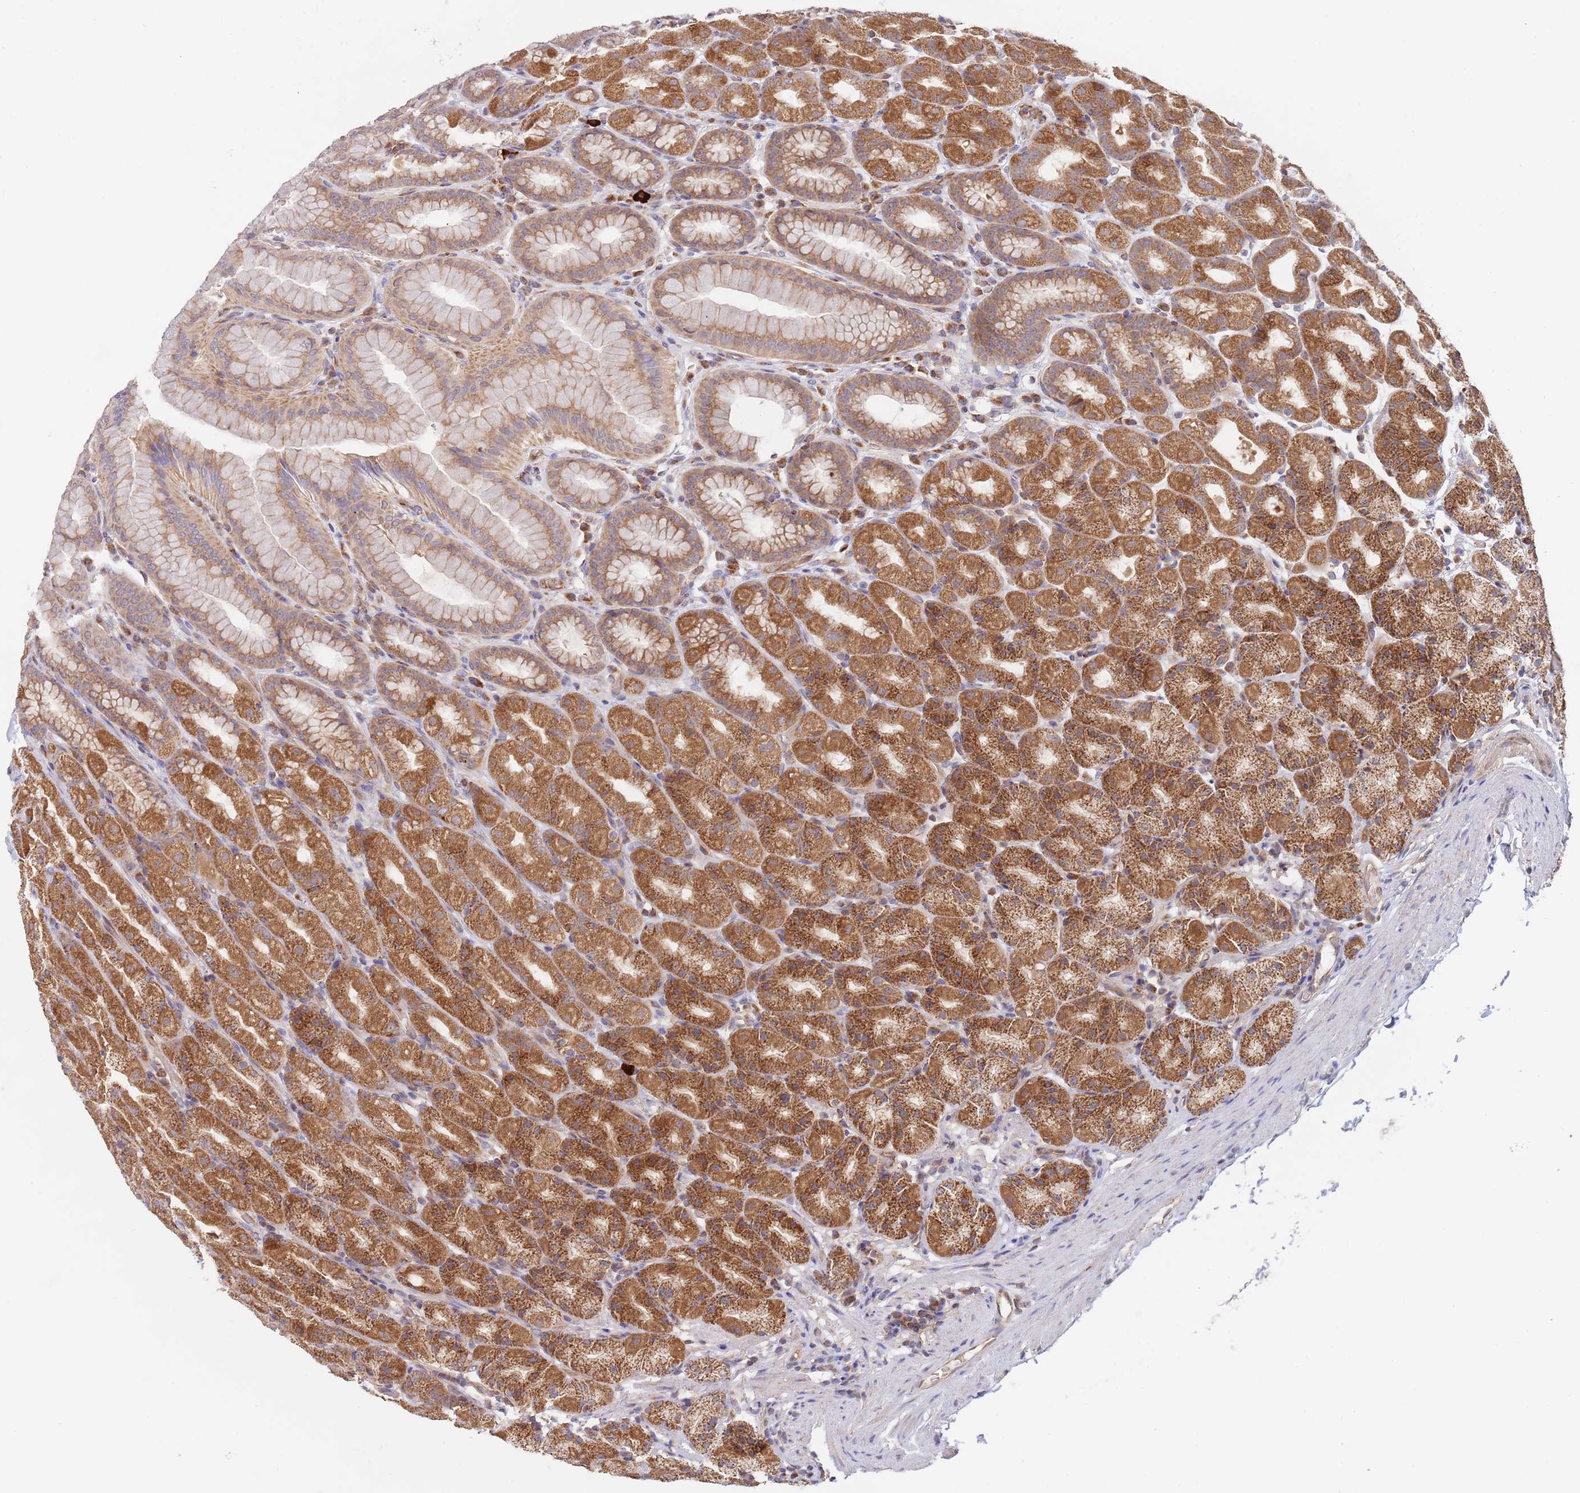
{"staining": {"intensity": "moderate", "quantity": ">75%", "location": "cytoplasmic/membranous"}, "tissue": "stomach", "cell_type": "Glandular cells", "image_type": "normal", "snomed": [{"axis": "morphology", "description": "Normal tissue, NOS"}, {"axis": "topography", "description": "Stomach, upper"}, {"axis": "topography", "description": "Stomach"}], "caption": "Protein expression by immunohistochemistry exhibits moderate cytoplasmic/membranous expression in about >75% of glandular cells in unremarkable stomach.", "gene": "GUK1", "patient": {"sex": "male", "age": 68}}